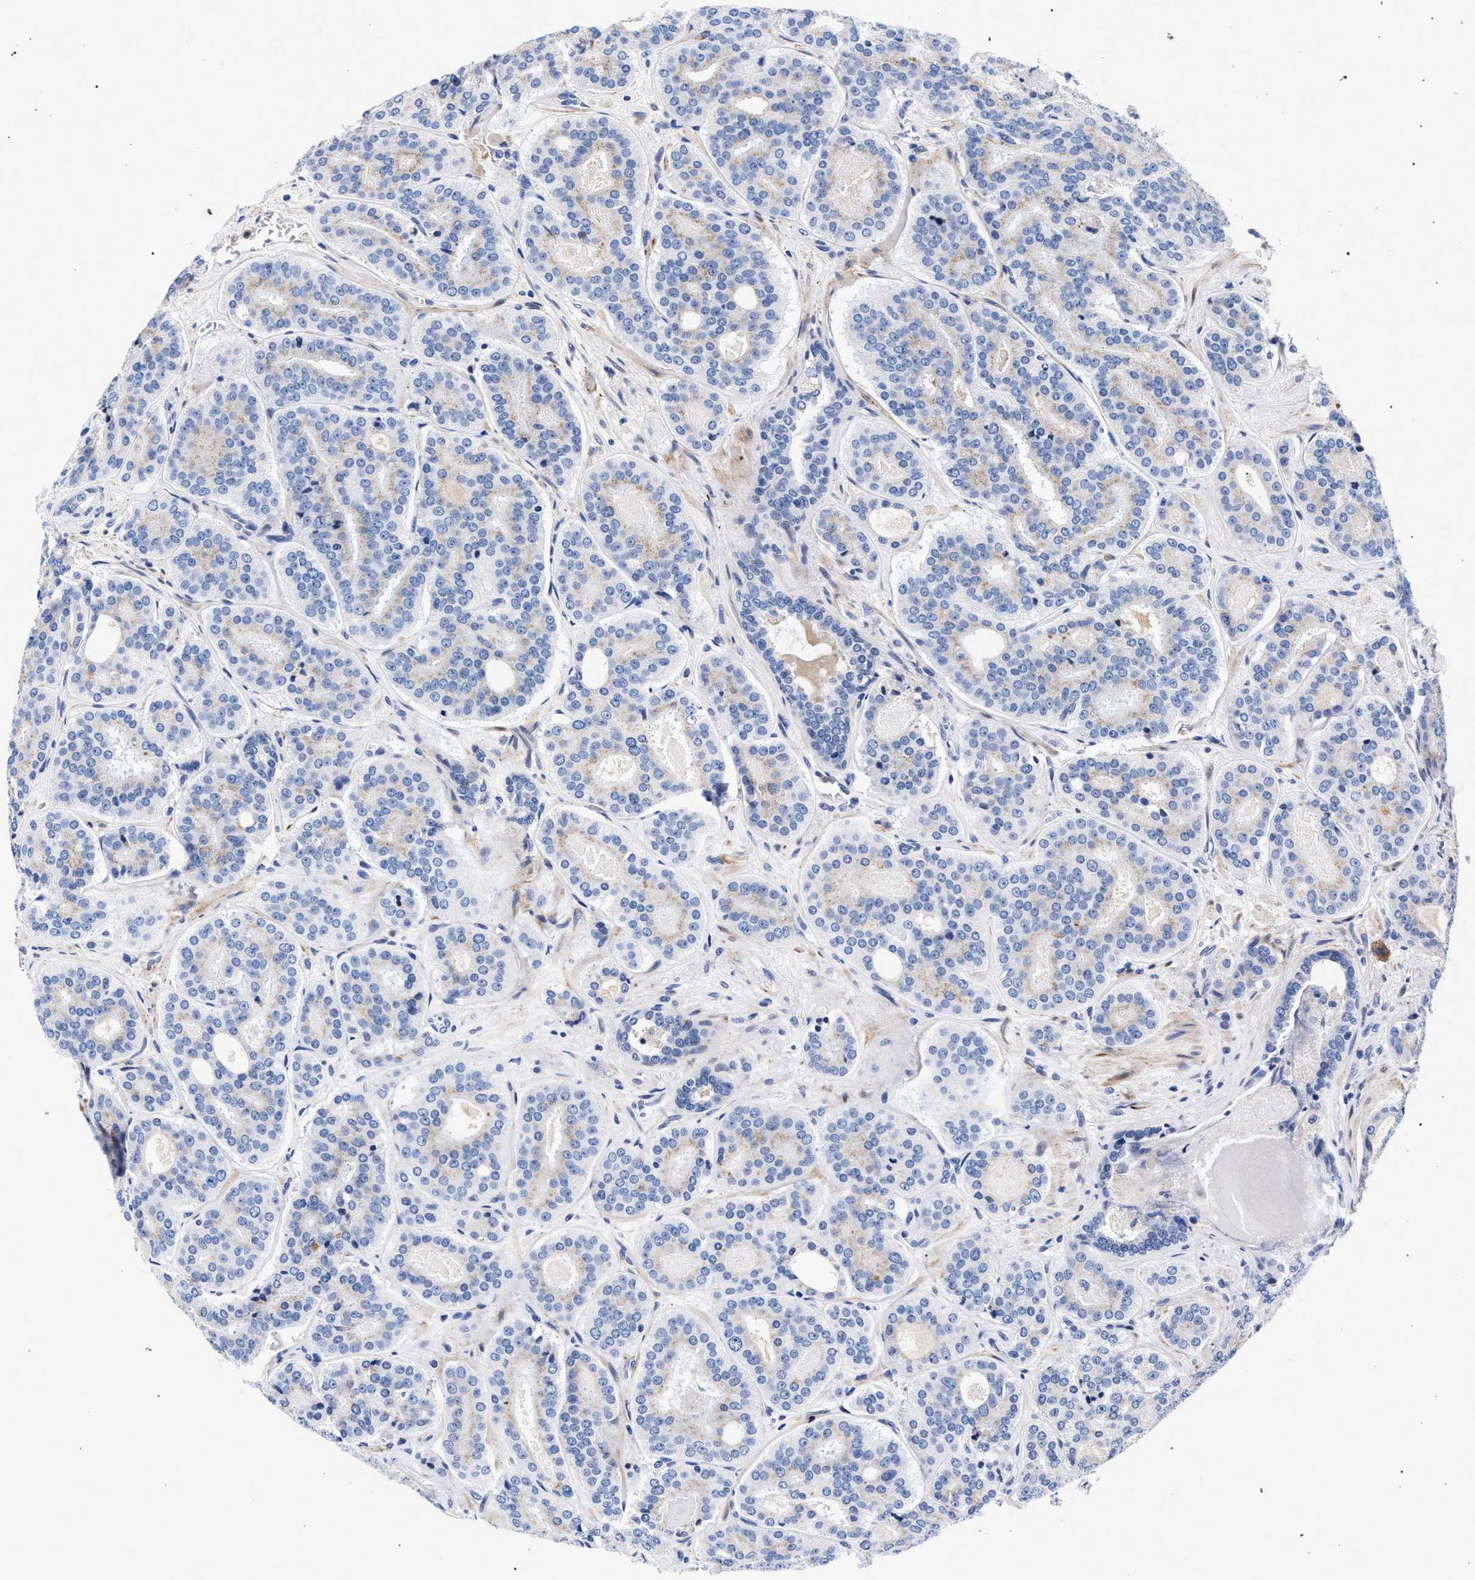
{"staining": {"intensity": "negative", "quantity": "none", "location": "none"}, "tissue": "prostate cancer", "cell_type": "Tumor cells", "image_type": "cancer", "snomed": [{"axis": "morphology", "description": "Adenocarcinoma, High grade"}, {"axis": "topography", "description": "Prostate"}], "caption": "Tumor cells are negative for protein expression in human prostate cancer.", "gene": "ACOX1", "patient": {"sex": "male", "age": 60}}